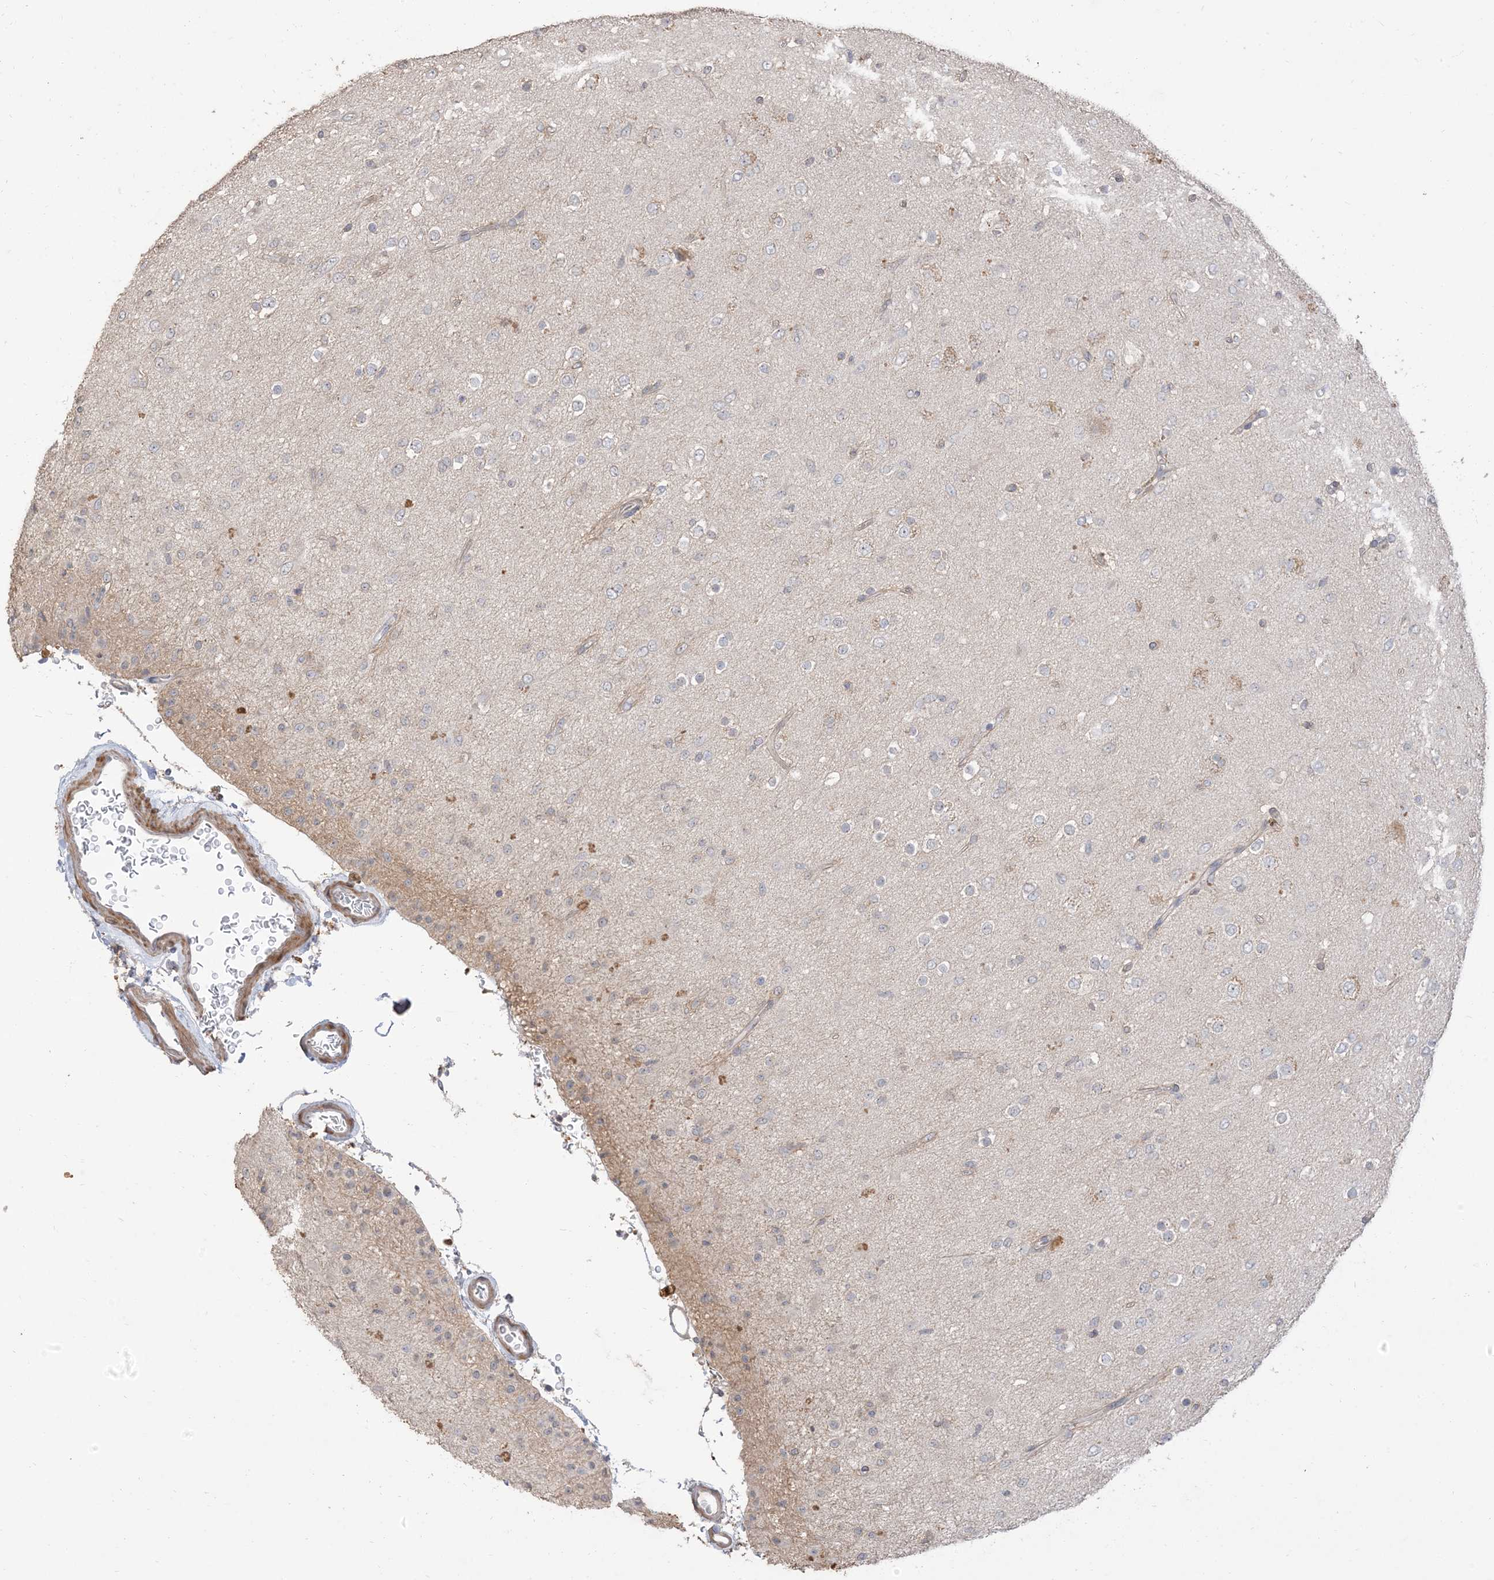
{"staining": {"intensity": "negative", "quantity": "none", "location": "none"}, "tissue": "glioma", "cell_type": "Tumor cells", "image_type": "cancer", "snomed": [{"axis": "morphology", "description": "Glioma, malignant, Low grade"}, {"axis": "topography", "description": "Brain"}], "caption": "Immunohistochemical staining of glioma demonstrates no significant positivity in tumor cells.", "gene": "RNF175", "patient": {"sex": "male", "age": 65}}